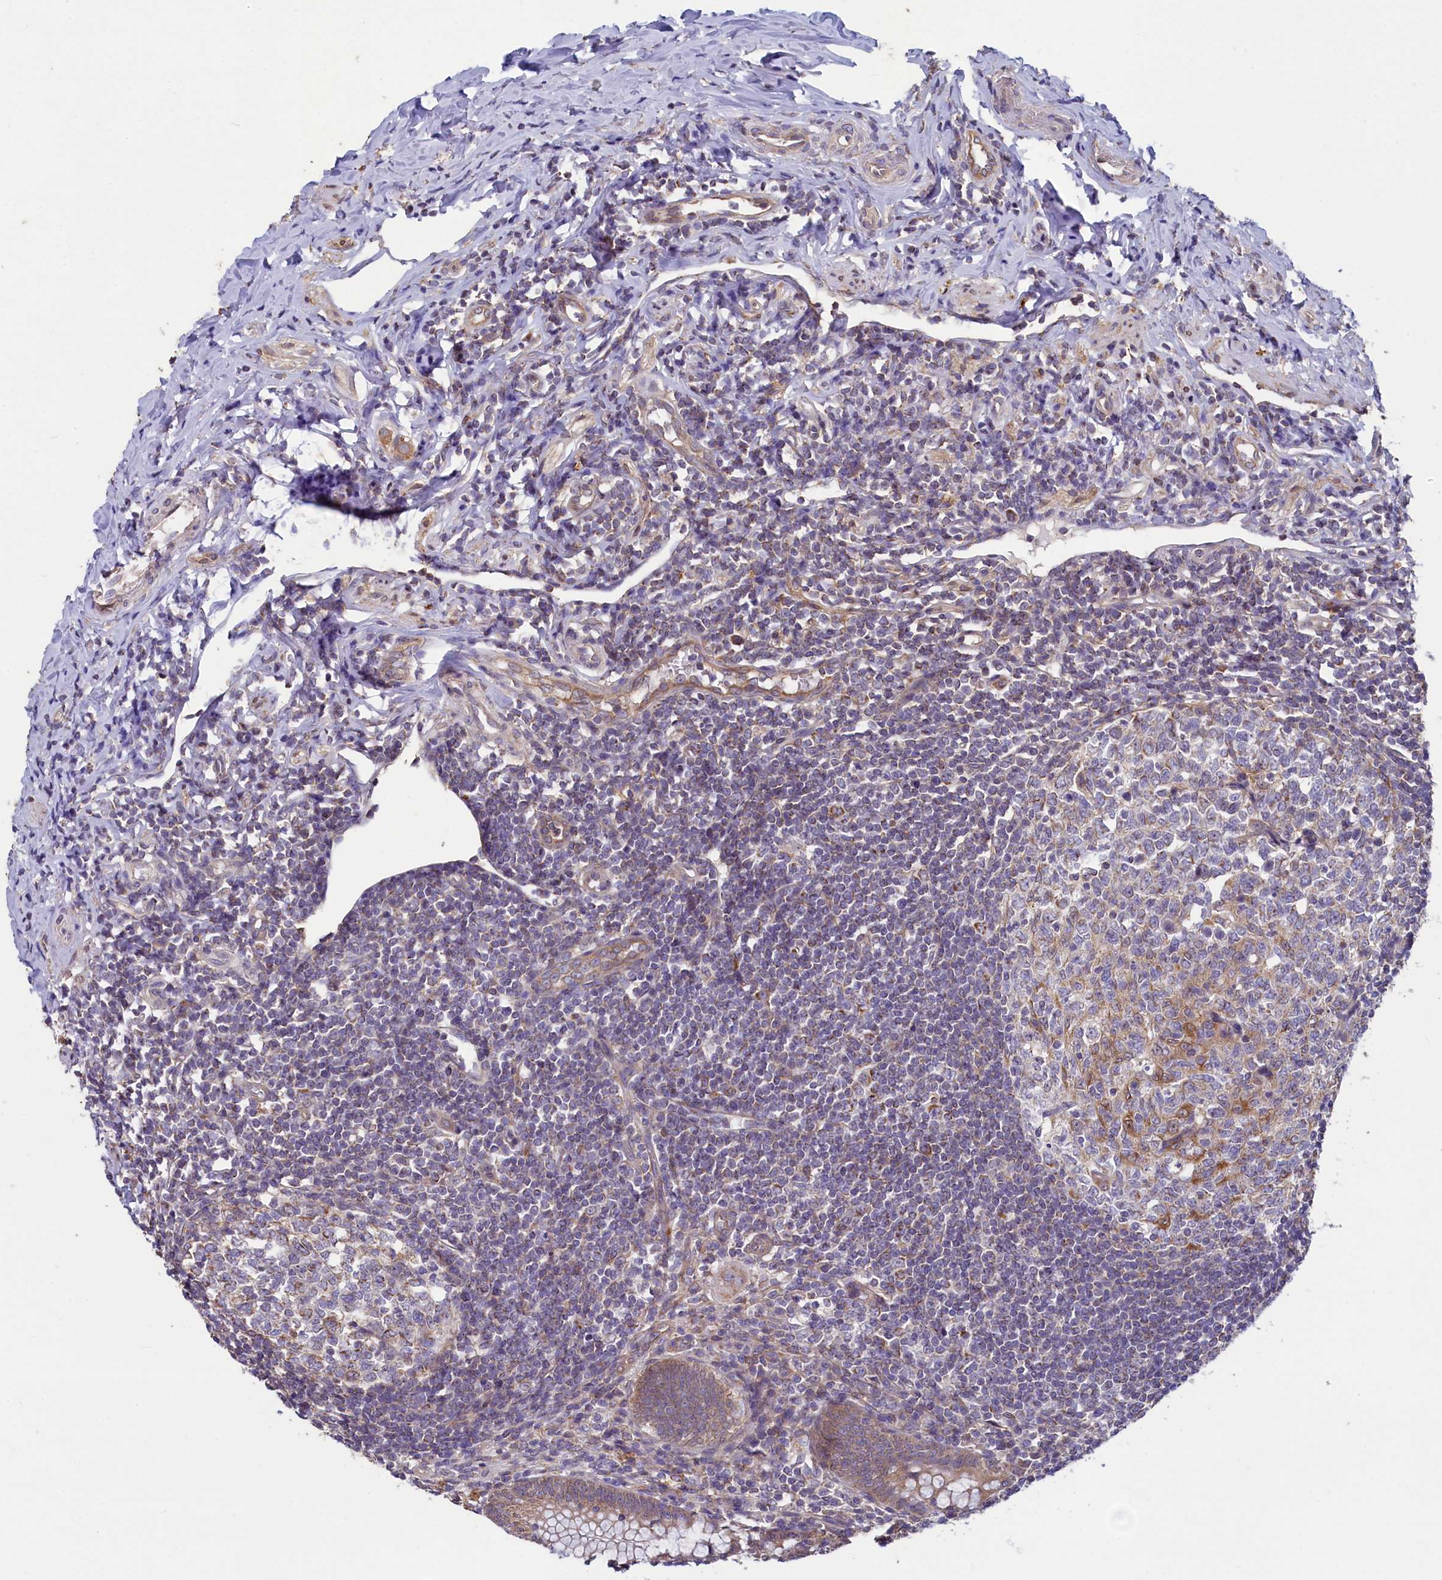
{"staining": {"intensity": "moderate", "quantity": ">75%", "location": "cytoplasmic/membranous"}, "tissue": "appendix", "cell_type": "Glandular cells", "image_type": "normal", "snomed": [{"axis": "morphology", "description": "Normal tissue, NOS"}, {"axis": "topography", "description": "Appendix"}], "caption": "A brown stain shows moderate cytoplasmic/membranous positivity of a protein in glandular cells of unremarkable human appendix. The protein of interest is stained brown, and the nuclei are stained in blue (DAB IHC with brightfield microscopy, high magnification).", "gene": "SPATA2L", "patient": {"sex": "female", "age": 33}}